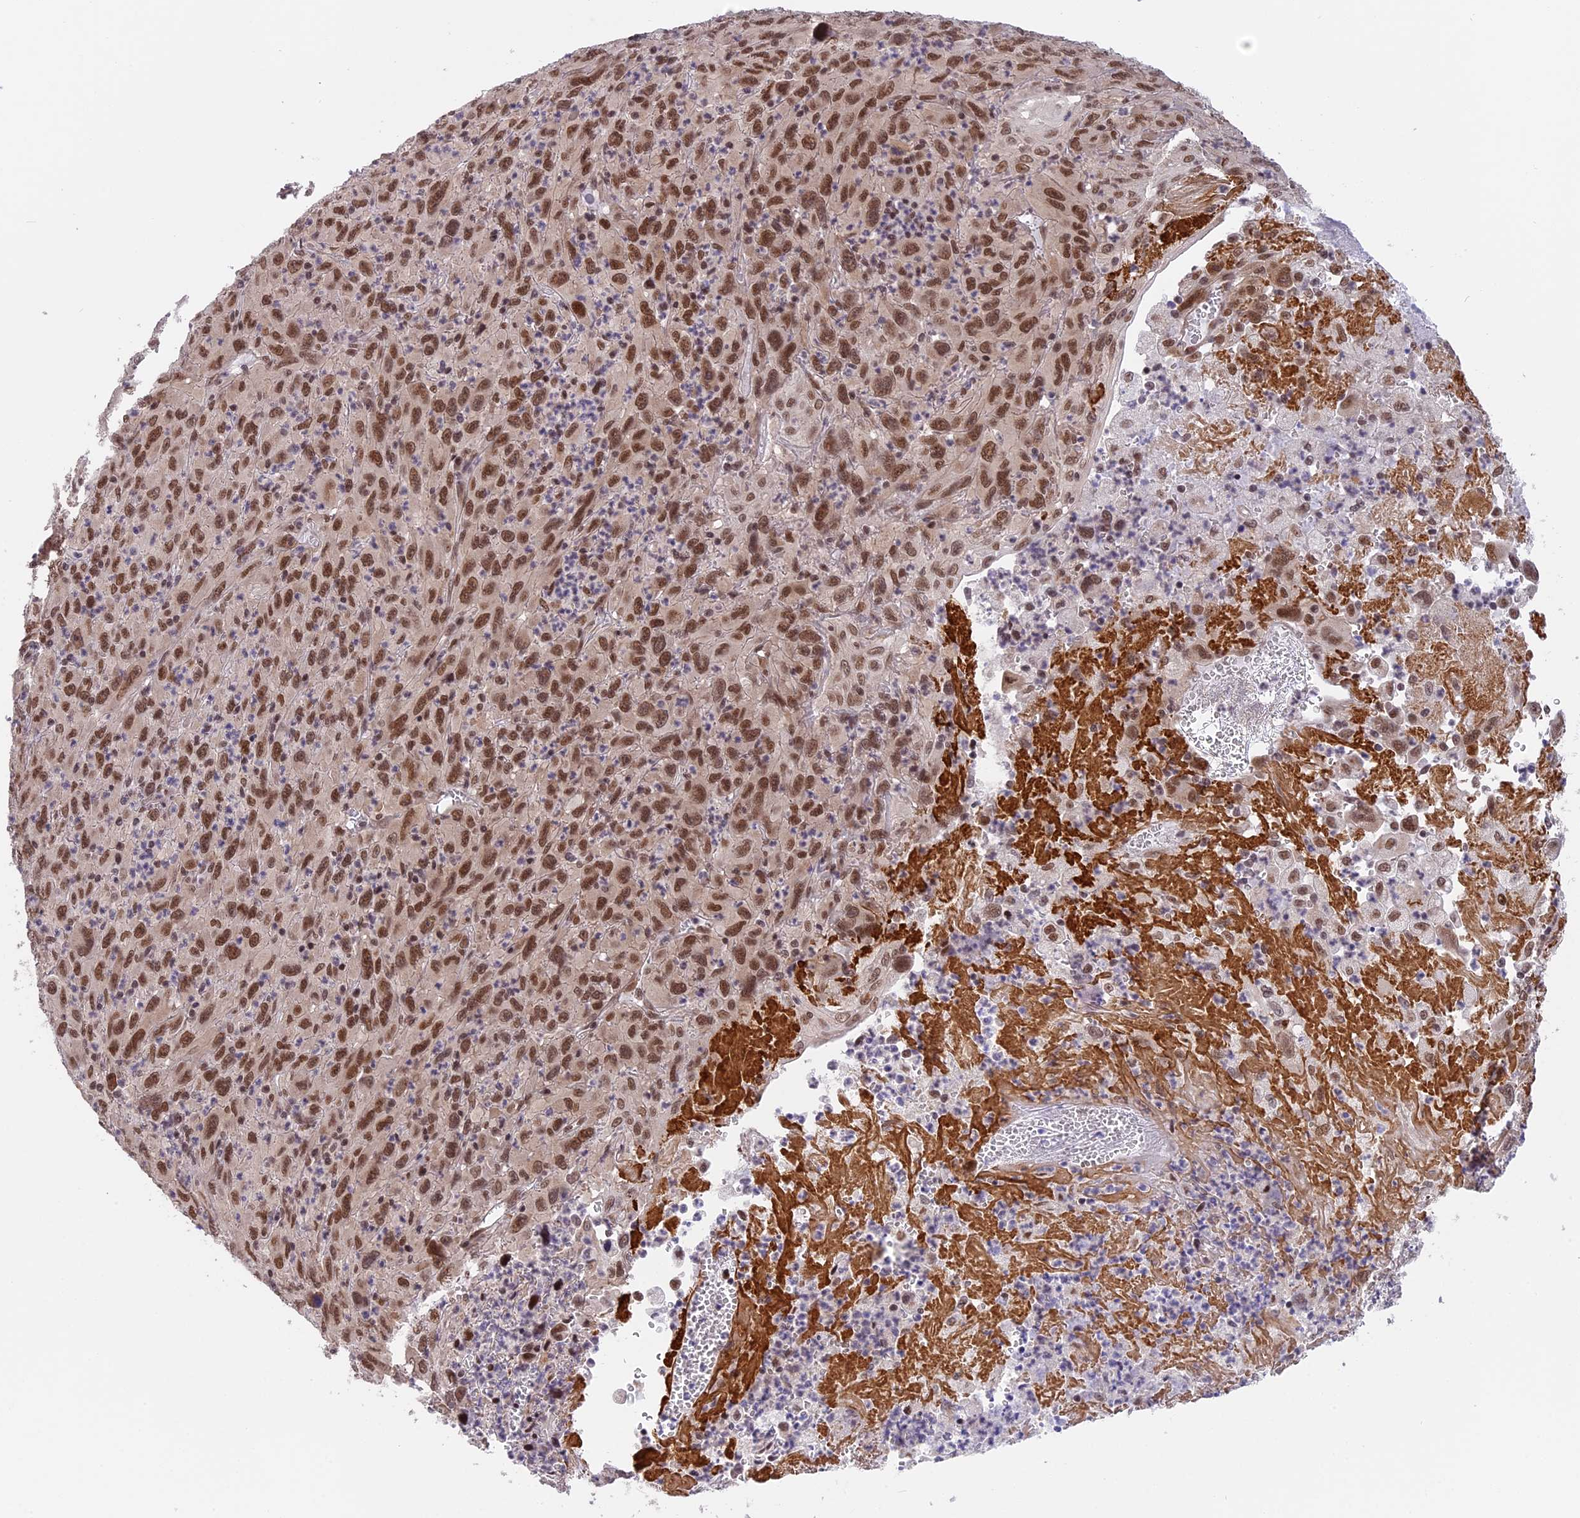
{"staining": {"intensity": "moderate", "quantity": ">75%", "location": "nuclear"}, "tissue": "melanoma", "cell_type": "Tumor cells", "image_type": "cancer", "snomed": [{"axis": "morphology", "description": "Malignant melanoma, Metastatic site"}, {"axis": "topography", "description": "Skin"}], "caption": "Human melanoma stained for a protein (brown) exhibits moderate nuclear positive expression in about >75% of tumor cells.", "gene": "POLR2C", "patient": {"sex": "female", "age": 56}}